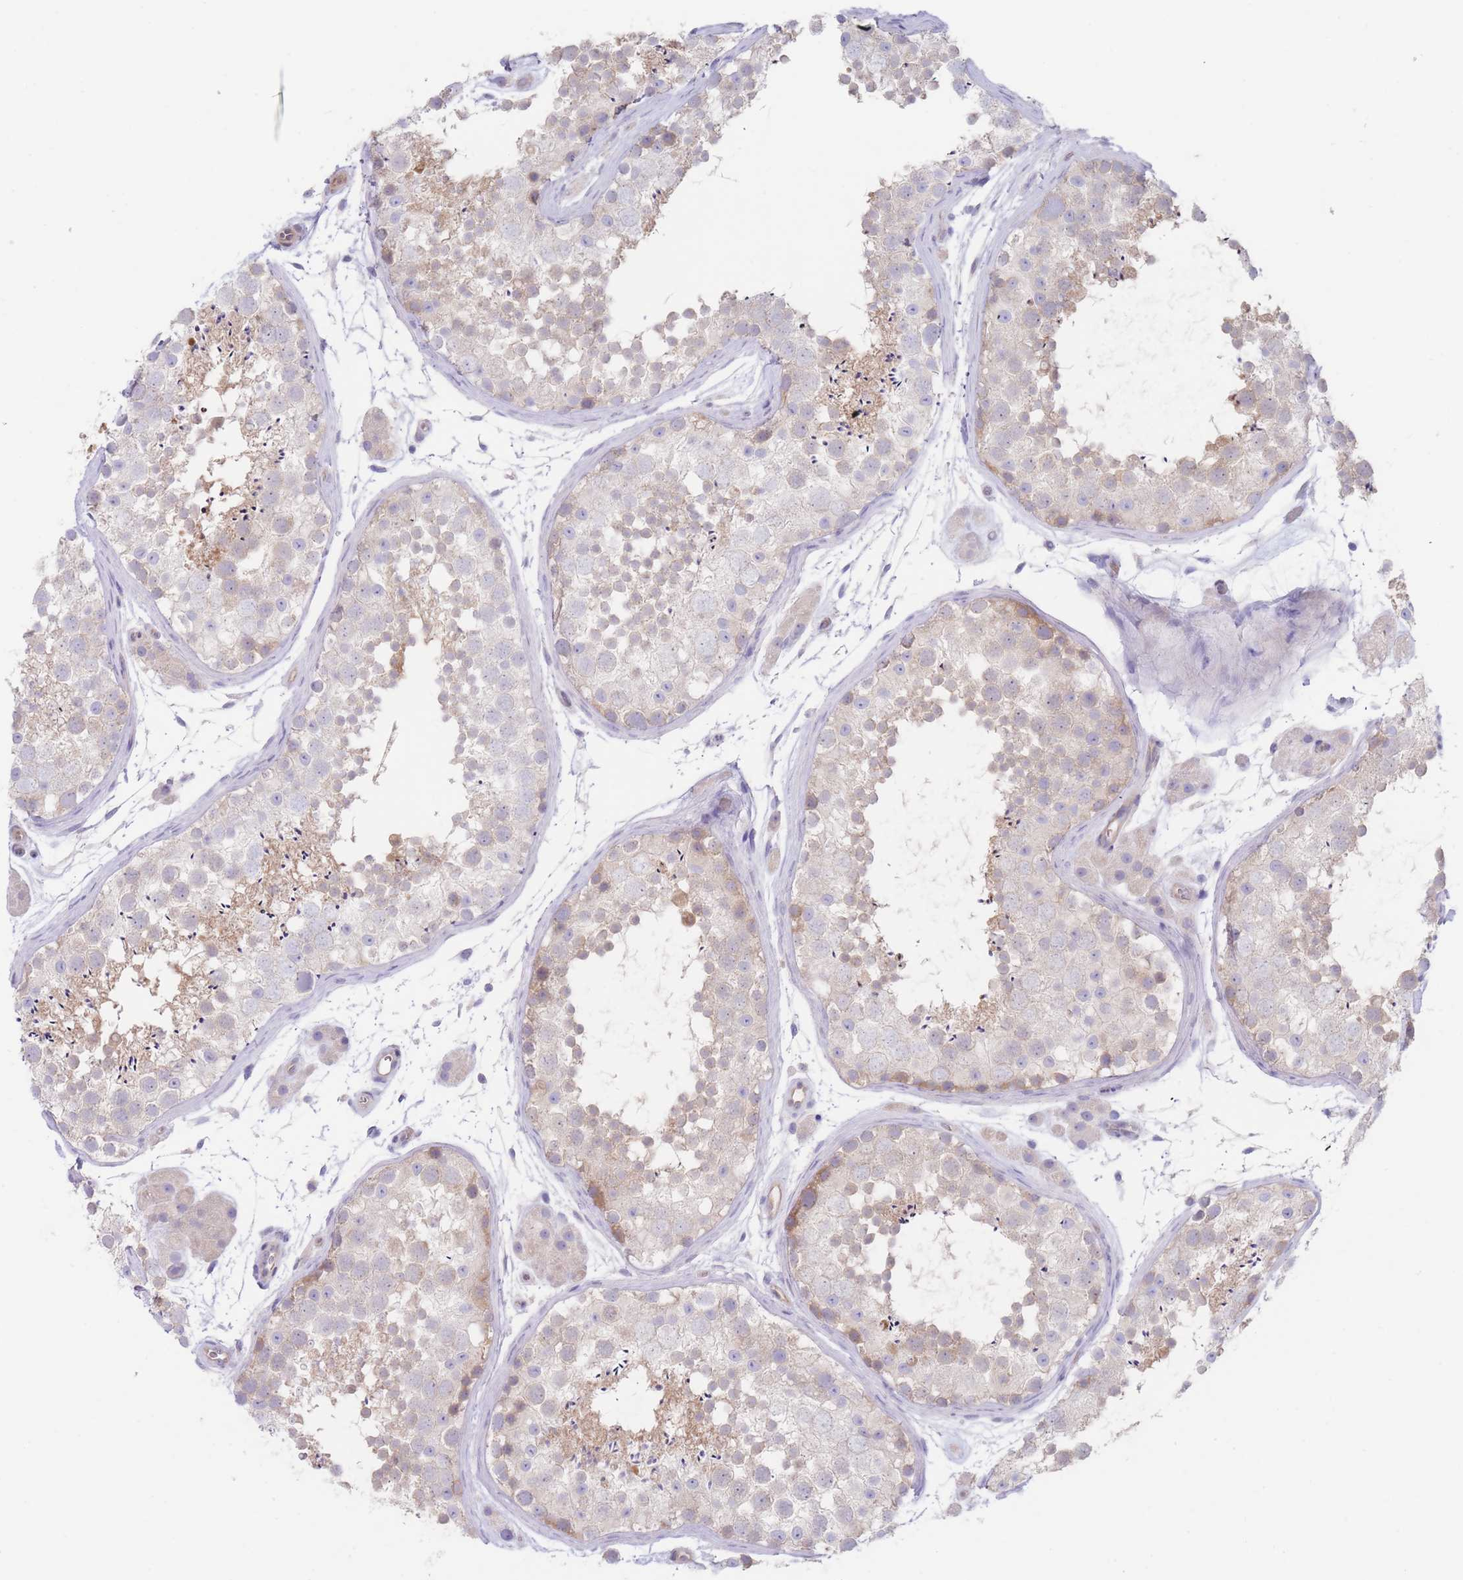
{"staining": {"intensity": "moderate", "quantity": "<25%", "location": "cytoplasmic/membranous"}, "tissue": "testis", "cell_type": "Cells in seminiferous ducts", "image_type": "normal", "snomed": [{"axis": "morphology", "description": "Normal tissue, NOS"}, {"axis": "topography", "description": "Testis"}], "caption": "Immunohistochemical staining of benign testis shows low levels of moderate cytoplasmic/membranous positivity in approximately <25% of cells in seminiferous ducts. Ihc stains the protein in brown and the nuclei are stained blue.", "gene": "ZNF281", "patient": {"sex": "male", "age": 41}}